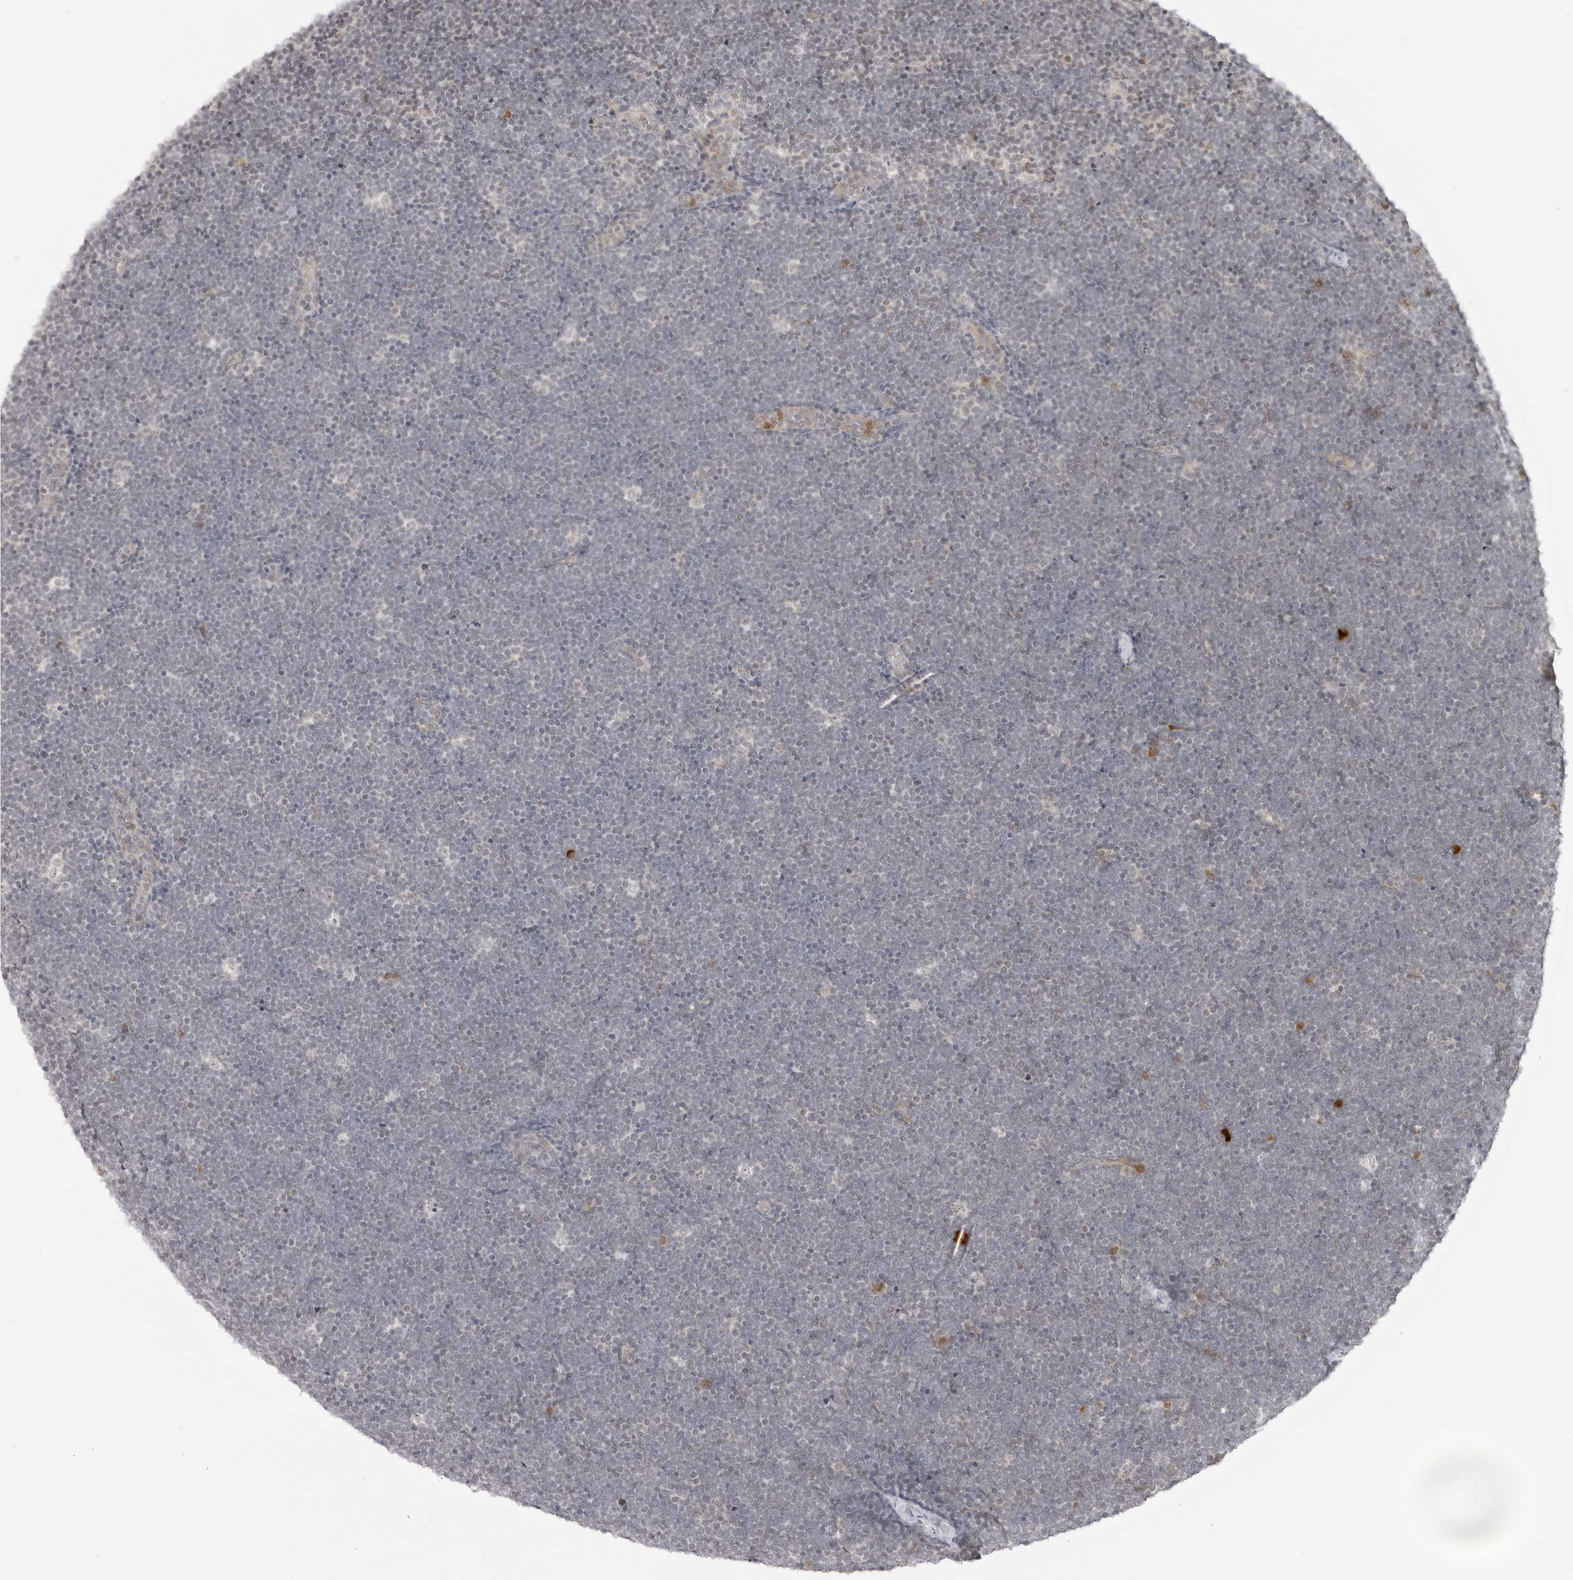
{"staining": {"intensity": "negative", "quantity": "none", "location": "none"}, "tissue": "lymphoma", "cell_type": "Tumor cells", "image_type": "cancer", "snomed": [{"axis": "morphology", "description": "Malignant lymphoma, non-Hodgkin's type, High grade"}, {"axis": "topography", "description": "Lymph node"}], "caption": "Human high-grade malignant lymphoma, non-Hodgkin's type stained for a protein using immunohistochemistry displays no expression in tumor cells.", "gene": "SUGCT", "patient": {"sex": "male", "age": 13}}